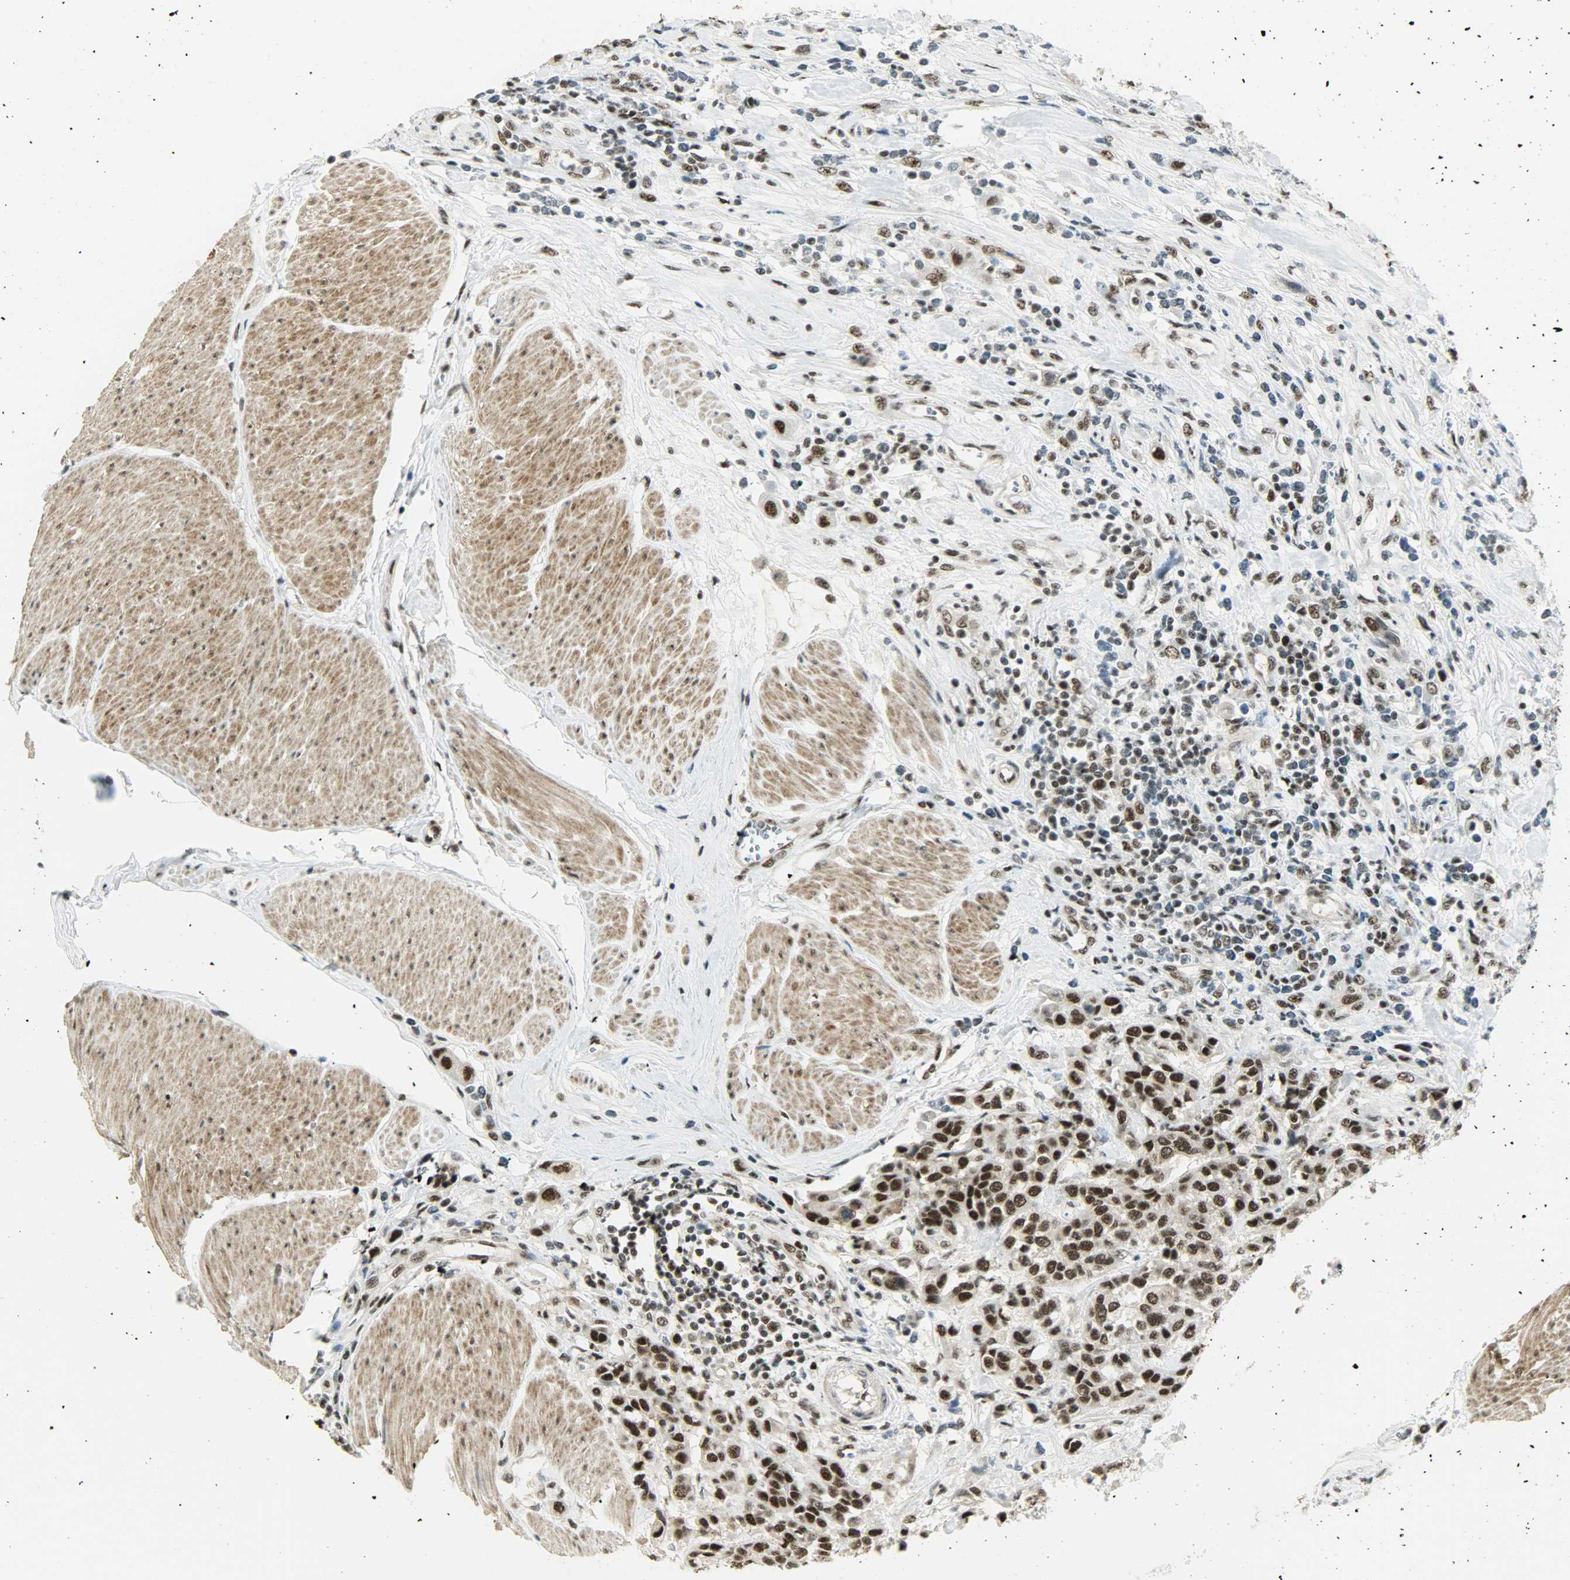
{"staining": {"intensity": "strong", "quantity": ">75%", "location": "nuclear"}, "tissue": "urothelial cancer", "cell_type": "Tumor cells", "image_type": "cancer", "snomed": [{"axis": "morphology", "description": "Urothelial carcinoma, High grade"}, {"axis": "topography", "description": "Urinary bladder"}], "caption": "High-grade urothelial carcinoma was stained to show a protein in brown. There is high levels of strong nuclear staining in about >75% of tumor cells.", "gene": "SUGP1", "patient": {"sex": "male", "age": 50}}